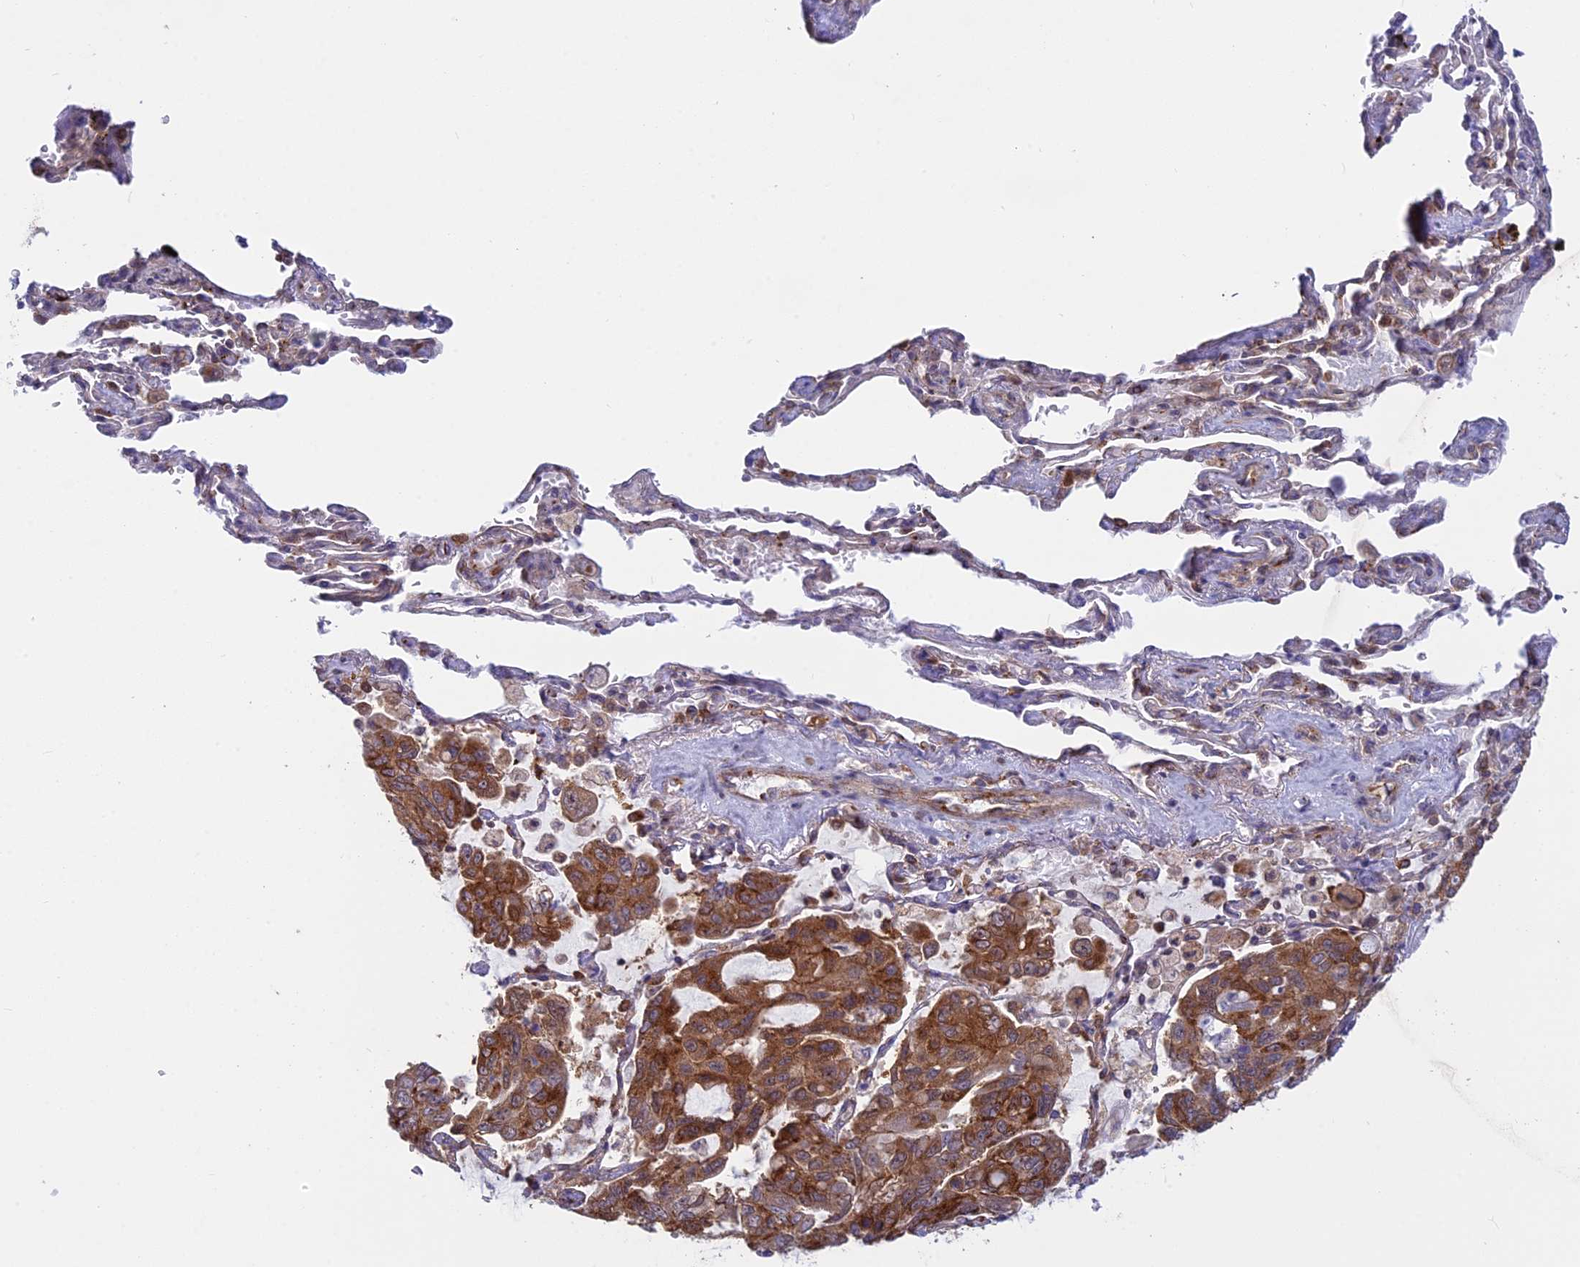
{"staining": {"intensity": "strong", "quantity": ">75%", "location": "cytoplasmic/membranous"}, "tissue": "lung cancer", "cell_type": "Tumor cells", "image_type": "cancer", "snomed": [{"axis": "morphology", "description": "Adenocarcinoma, NOS"}, {"axis": "topography", "description": "Lung"}], "caption": "The micrograph displays staining of lung cancer, revealing strong cytoplasmic/membranous protein positivity (brown color) within tumor cells.", "gene": "CLINT1", "patient": {"sex": "male", "age": 64}}